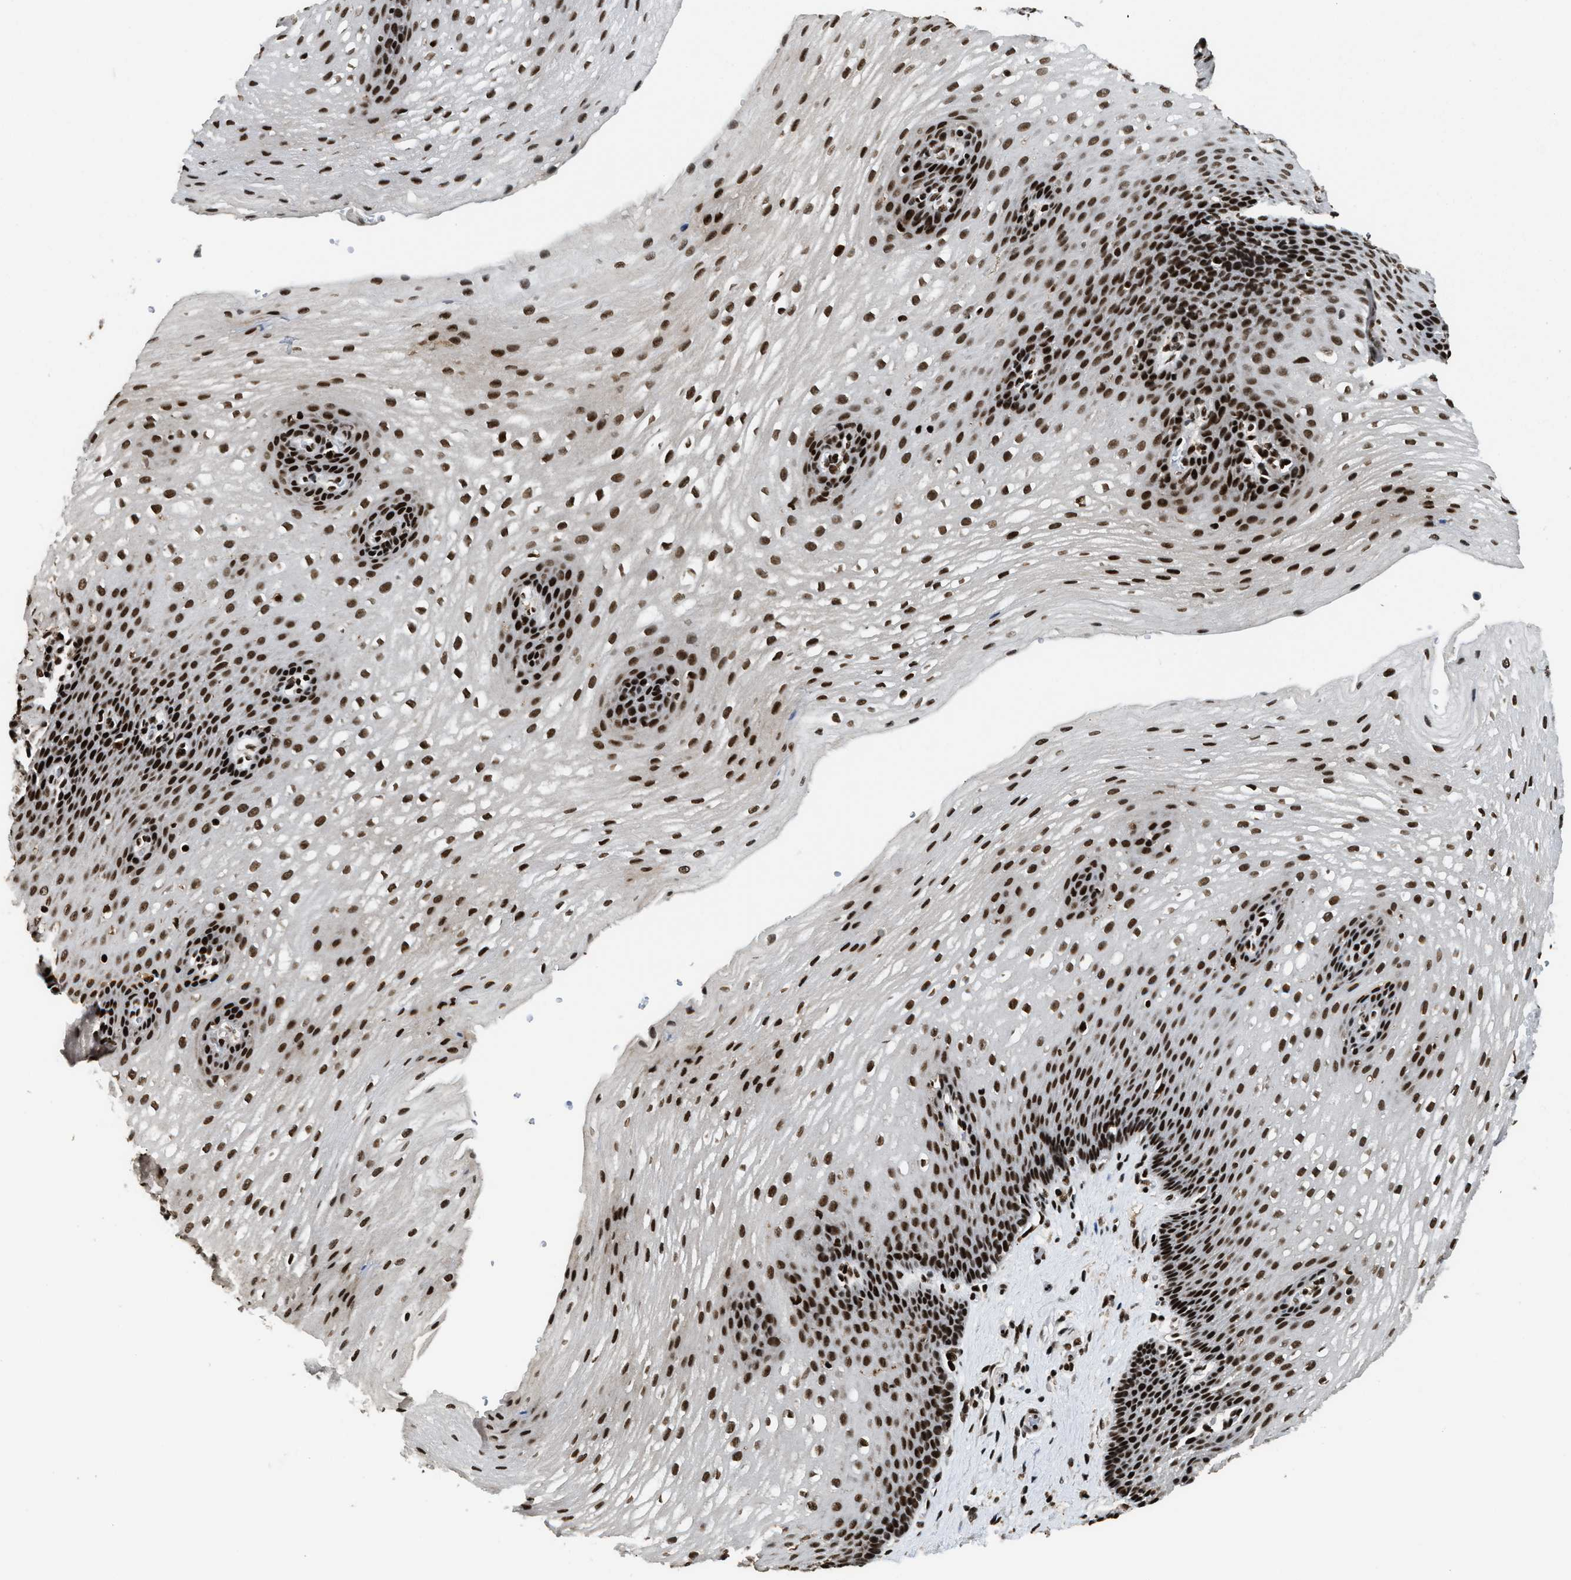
{"staining": {"intensity": "strong", "quantity": ">75%", "location": "nuclear"}, "tissue": "esophagus", "cell_type": "Squamous epithelial cells", "image_type": "normal", "snomed": [{"axis": "morphology", "description": "Normal tissue, NOS"}, {"axis": "topography", "description": "Esophagus"}], "caption": "A brown stain shows strong nuclear staining of a protein in squamous epithelial cells of unremarkable human esophagus. Using DAB (brown) and hematoxylin (blue) stains, captured at high magnification using brightfield microscopy.", "gene": "RAD21", "patient": {"sex": "male", "age": 48}}